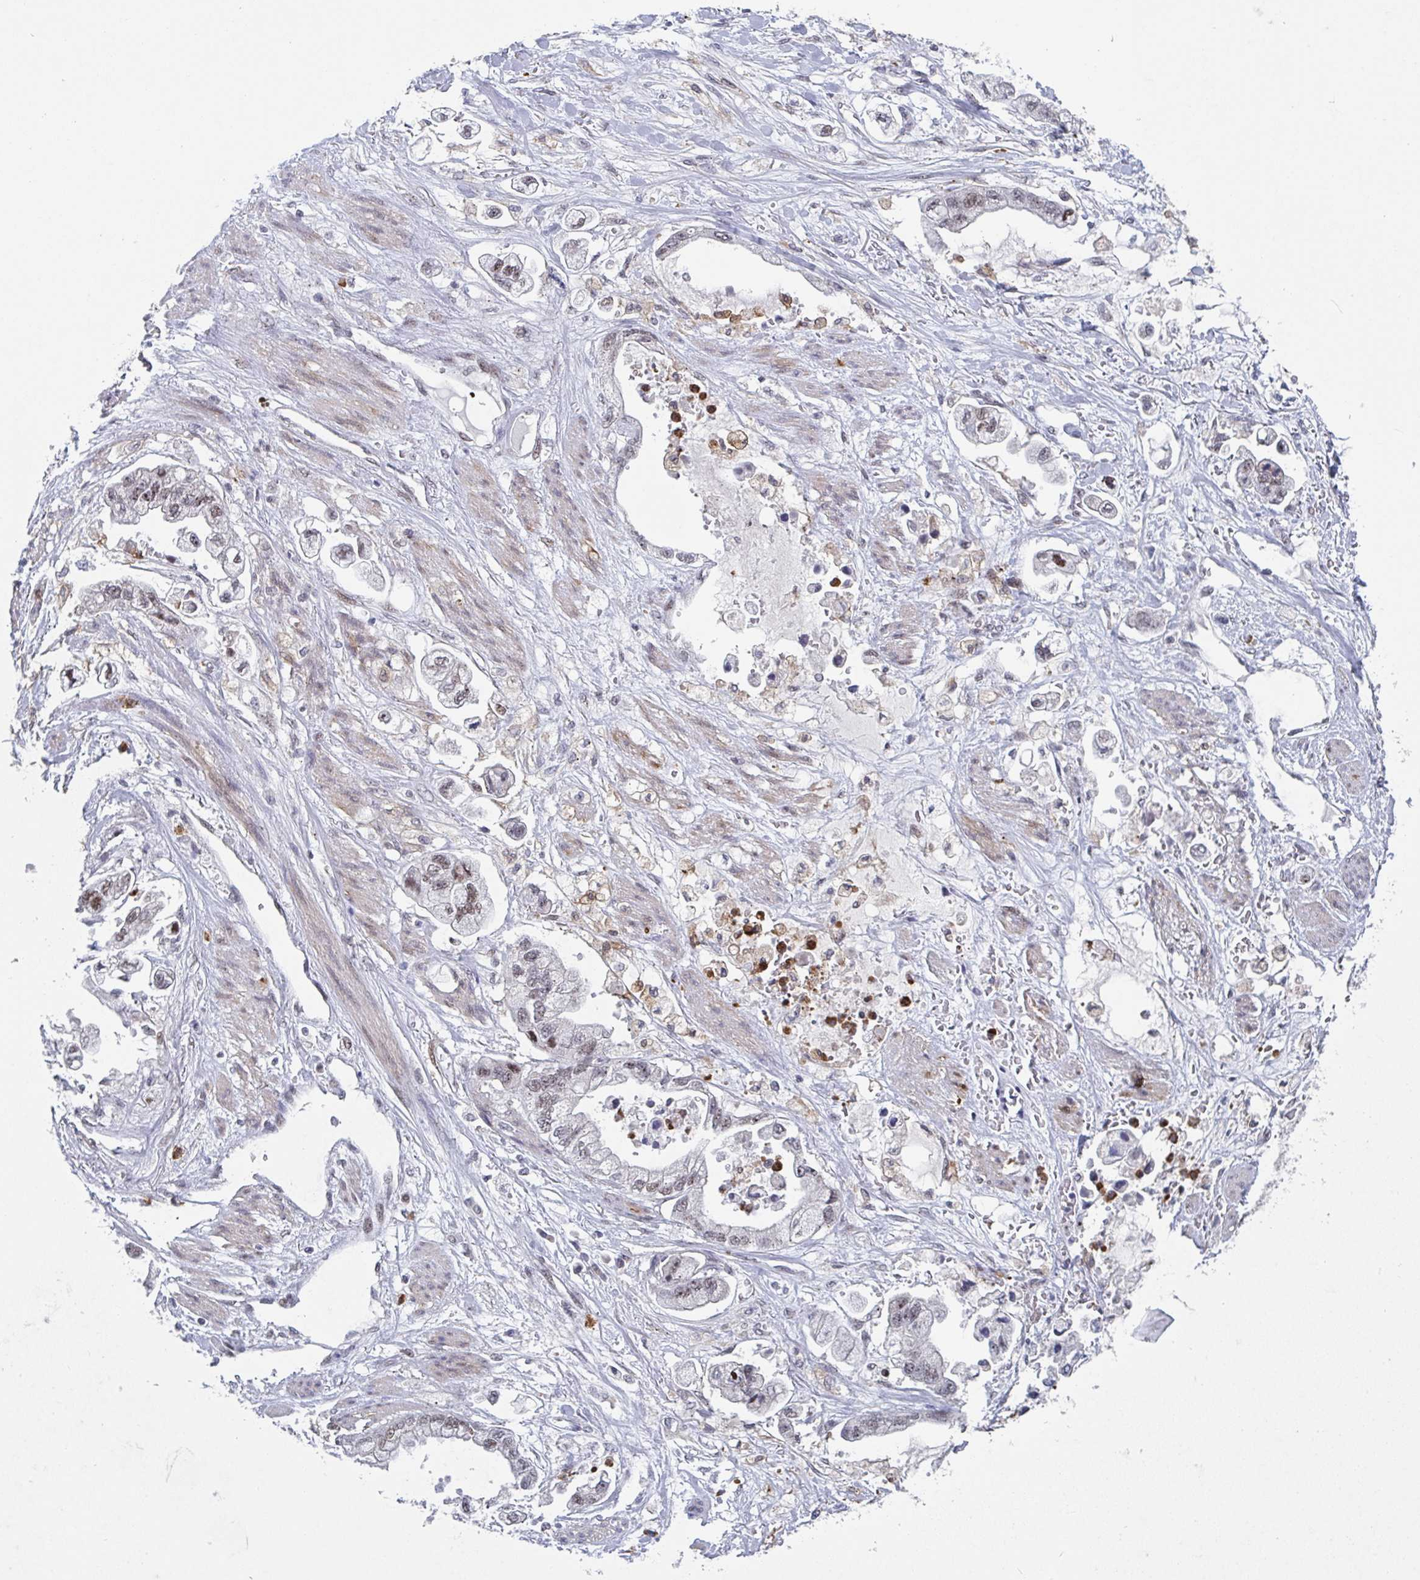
{"staining": {"intensity": "moderate", "quantity": "<25%", "location": "nuclear"}, "tissue": "stomach cancer", "cell_type": "Tumor cells", "image_type": "cancer", "snomed": [{"axis": "morphology", "description": "Adenocarcinoma, NOS"}, {"axis": "topography", "description": "Stomach"}], "caption": "Immunohistochemistry (IHC) (DAB) staining of stomach cancer reveals moderate nuclear protein expression in approximately <25% of tumor cells.", "gene": "RNF212", "patient": {"sex": "male", "age": 62}}